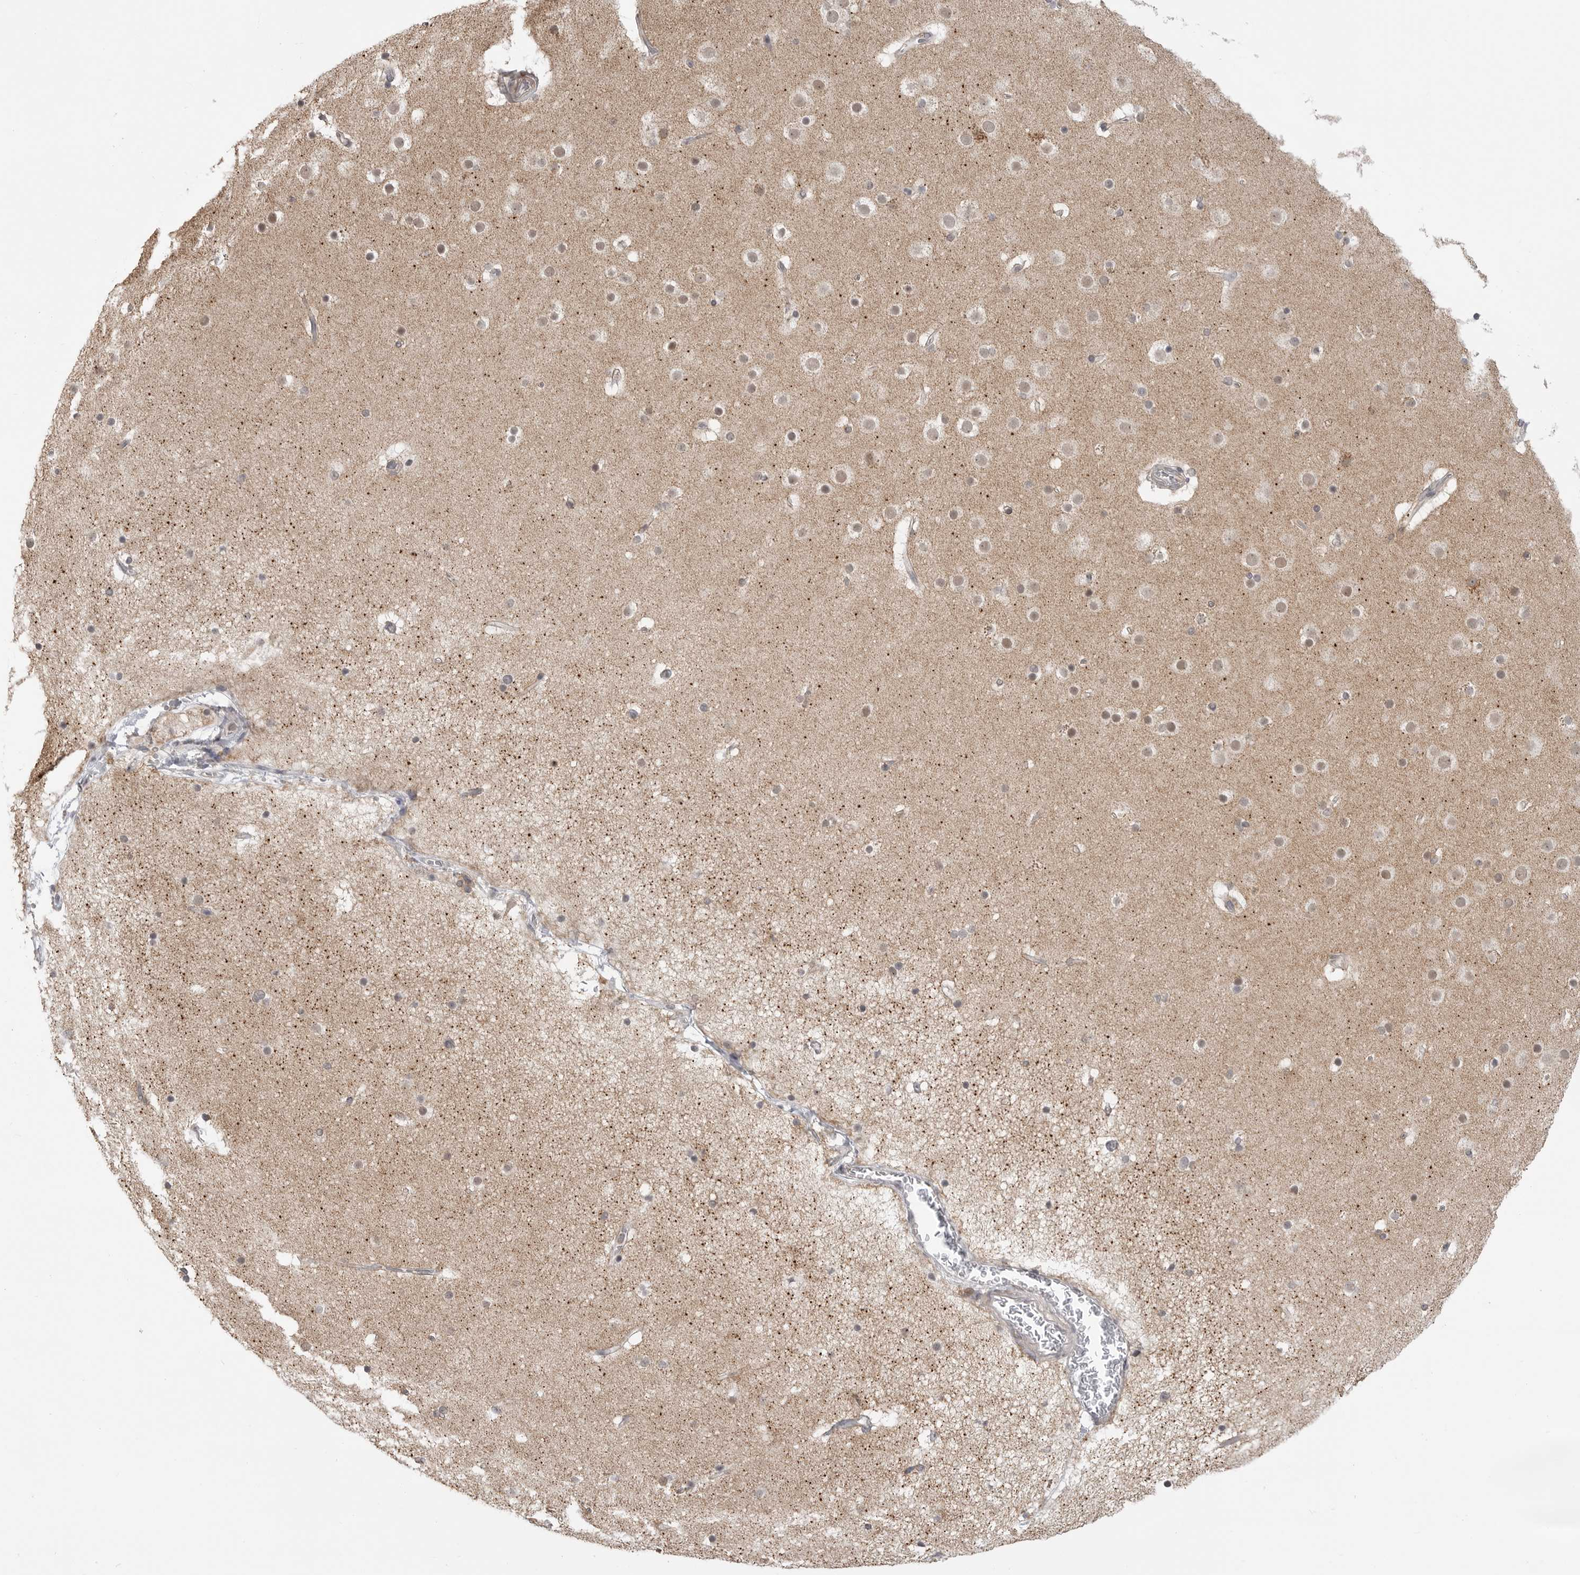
{"staining": {"intensity": "weak", "quantity": "<25%", "location": "cytoplasmic/membranous"}, "tissue": "cerebral cortex", "cell_type": "Endothelial cells", "image_type": "normal", "snomed": [{"axis": "morphology", "description": "Normal tissue, NOS"}, {"axis": "topography", "description": "Cerebral cortex"}], "caption": "Normal cerebral cortex was stained to show a protein in brown. There is no significant staining in endothelial cells.", "gene": "KALRN", "patient": {"sex": "male", "age": 57}}